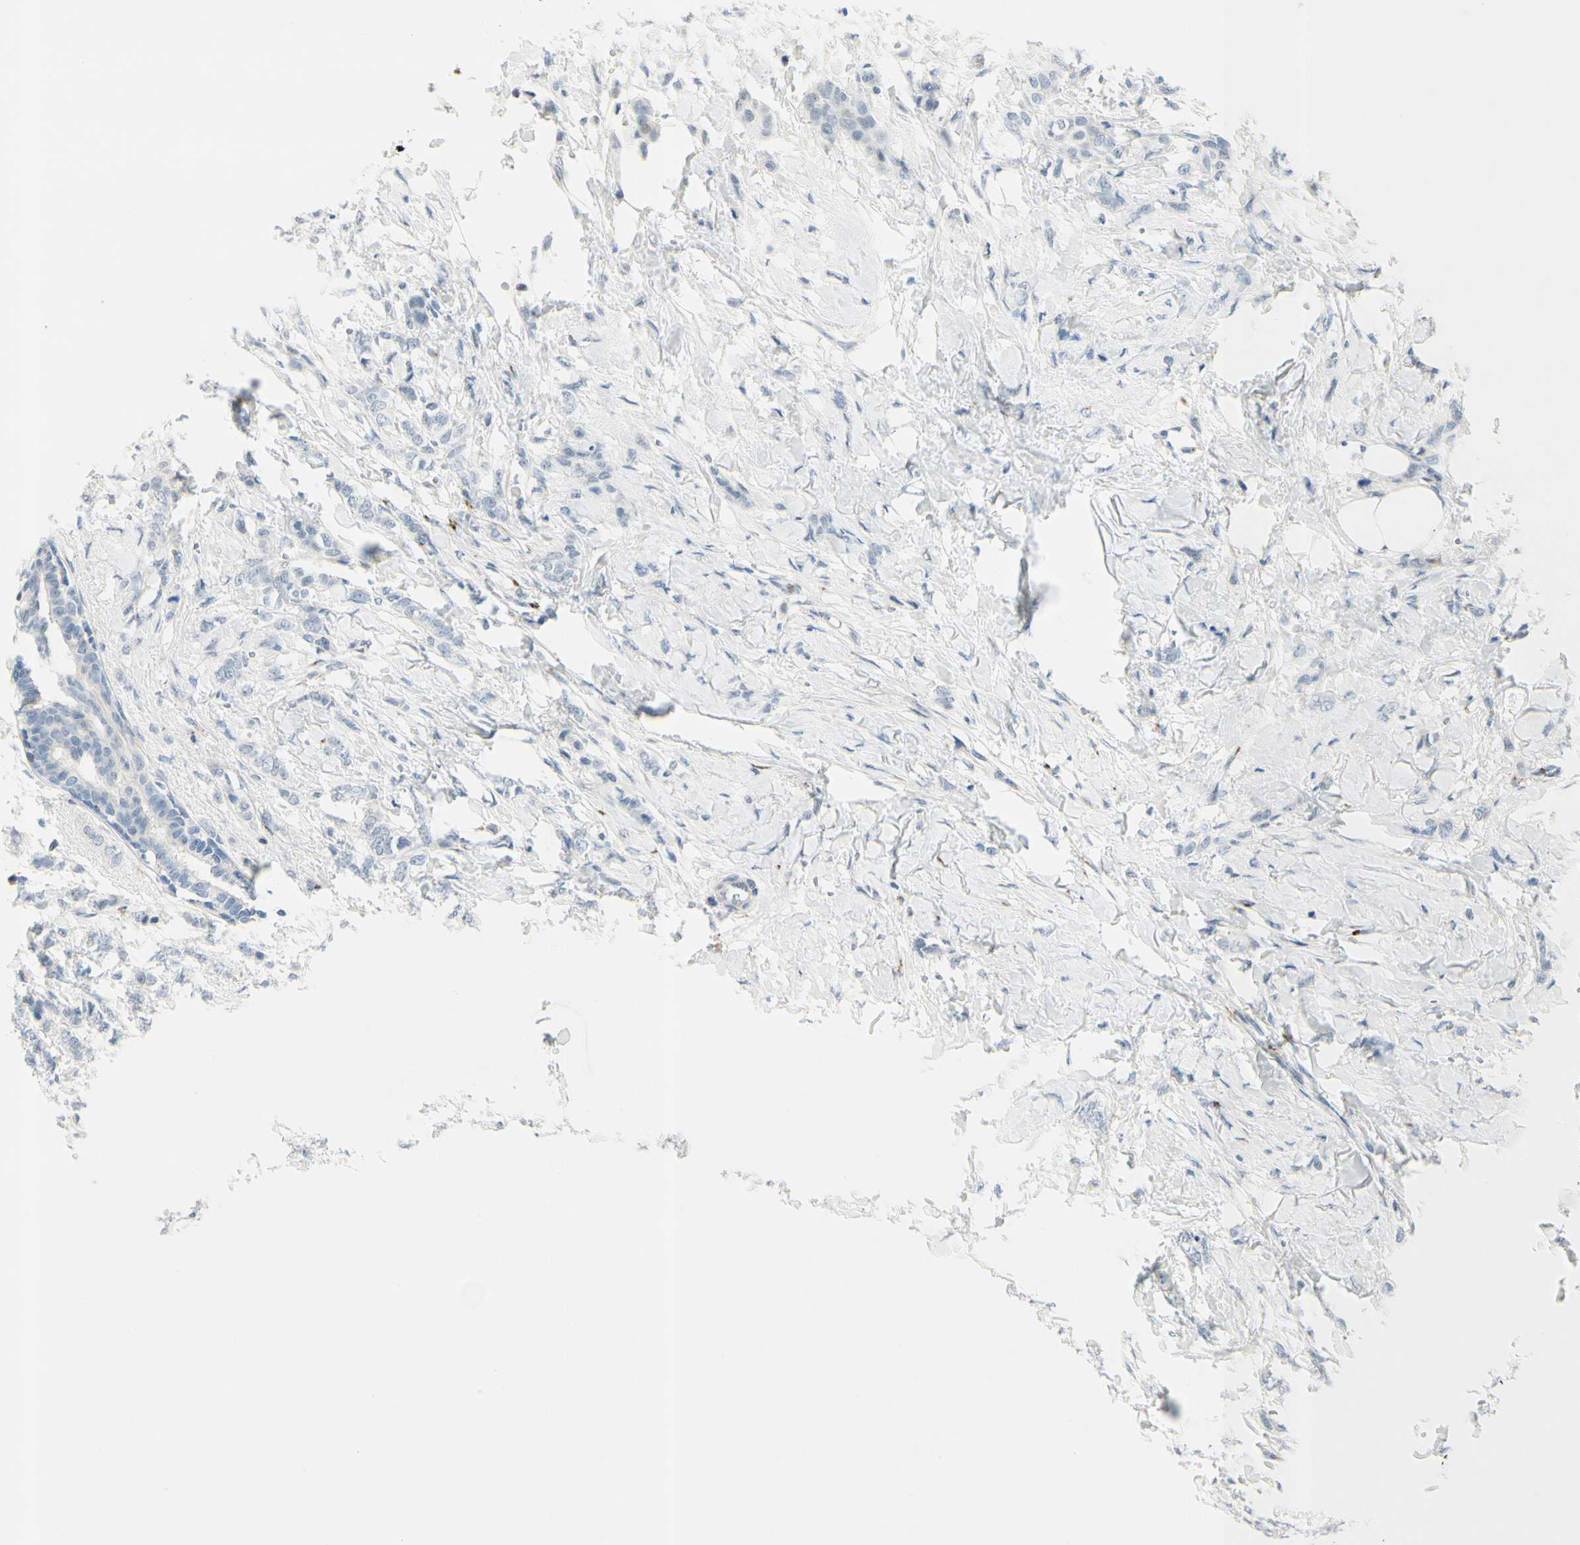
{"staining": {"intensity": "negative", "quantity": "none", "location": "none"}, "tissue": "breast cancer", "cell_type": "Tumor cells", "image_type": "cancer", "snomed": [{"axis": "morphology", "description": "Lobular carcinoma, in situ"}, {"axis": "morphology", "description": "Lobular carcinoma"}, {"axis": "topography", "description": "Breast"}], "caption": "Tumor cells are negative for brown protein staining in lobular carcinoma (breast).", "gene": "B4GALNT1", "patient": {"sex": "female", "age": 41}}